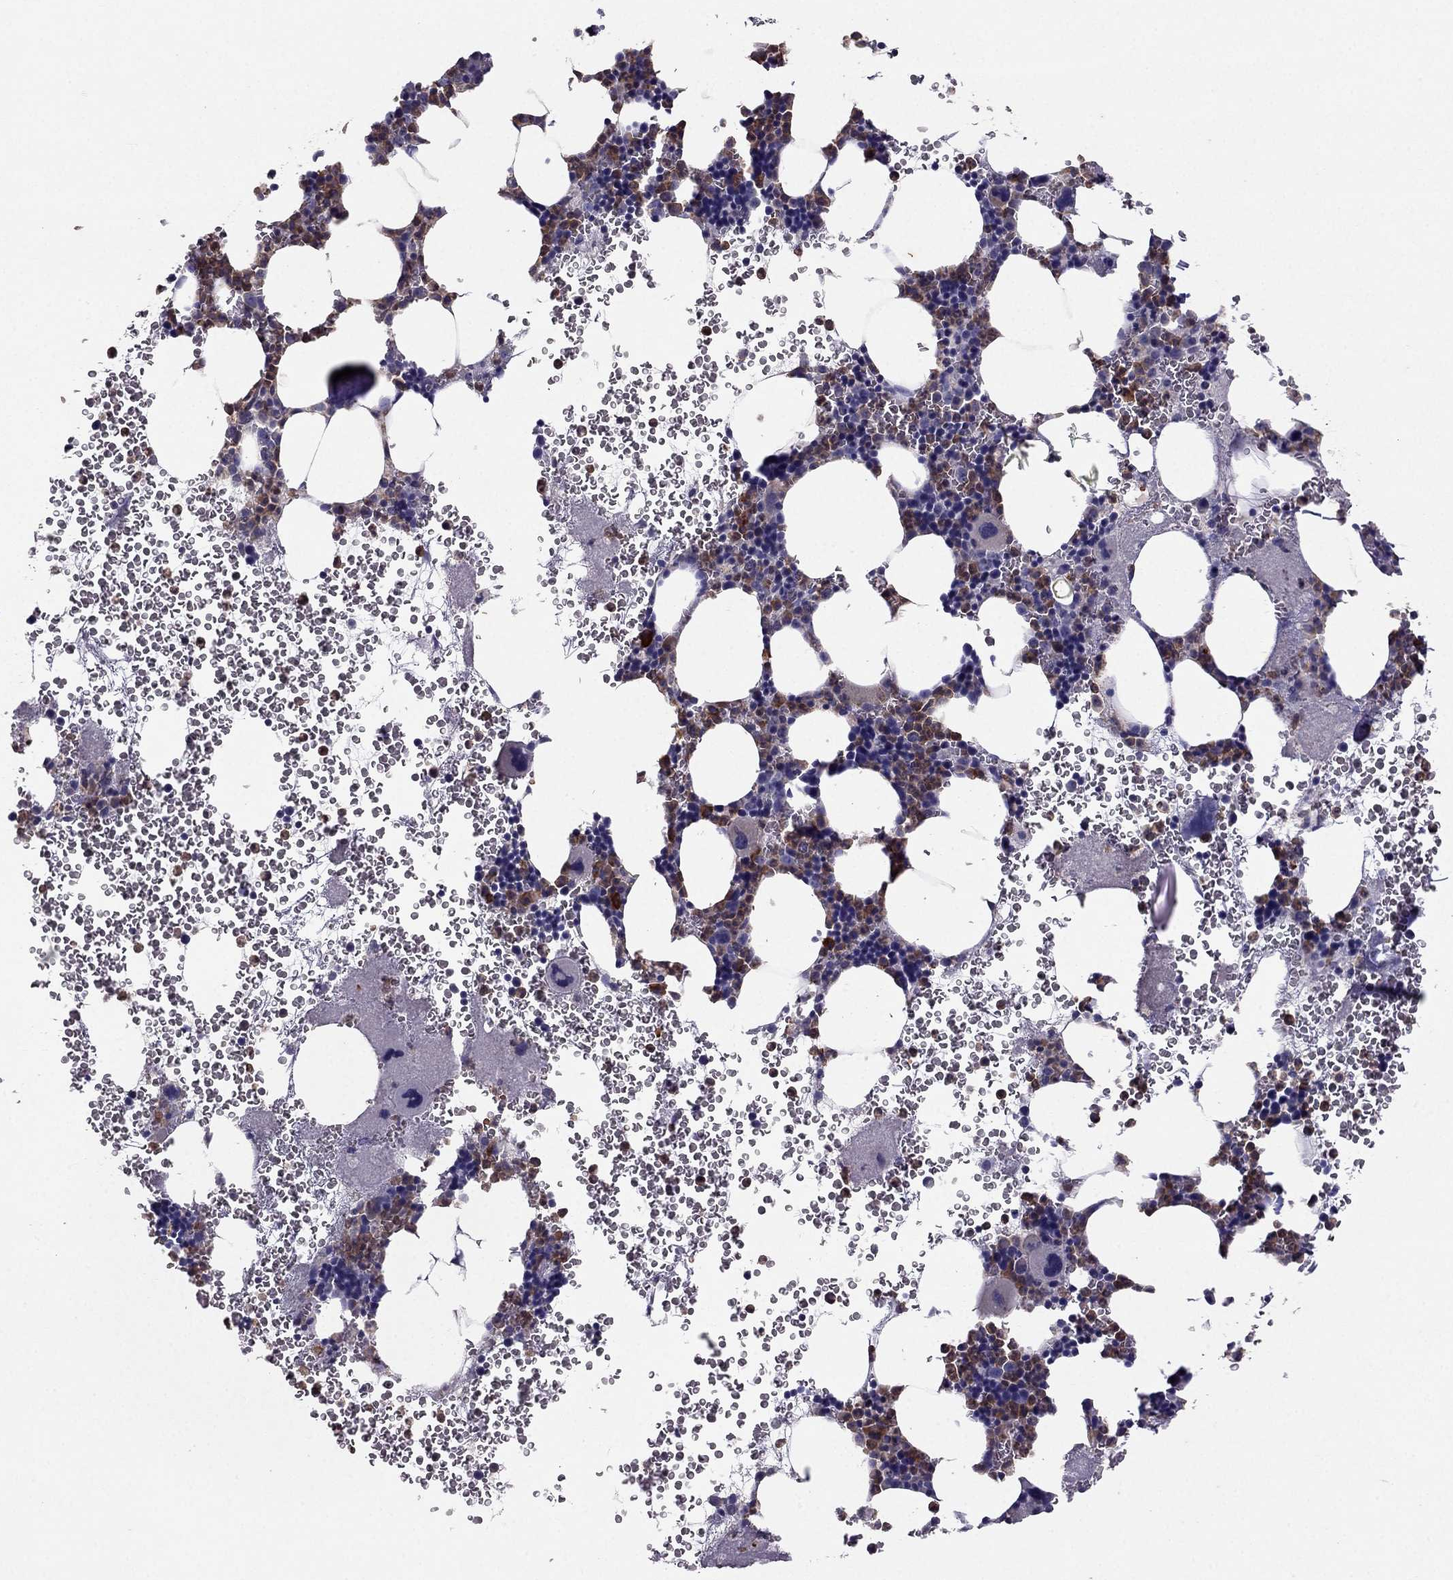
{"staining": {"intensity": "strong", "quantity": "25%-75%", "location": "cytoplasmic/membranous"}, "tissue": "bone marrow", "cell_type": "Hematopoietic cells", "image_type": "normal", "snomed": [{"axis": "morphology", "description": "Normal tissue, NOS"}, {"axis": "topography", "description": "Bone marrow"}], "caption": "Strong cytoplasmic/membranous expression is identified in about 25%-75% of hematopoietic cells in normal bone marrow. Nuclei are stained in blue.", "gene": "RFLNB", "patient": {"sex": "male", "age": 44}}